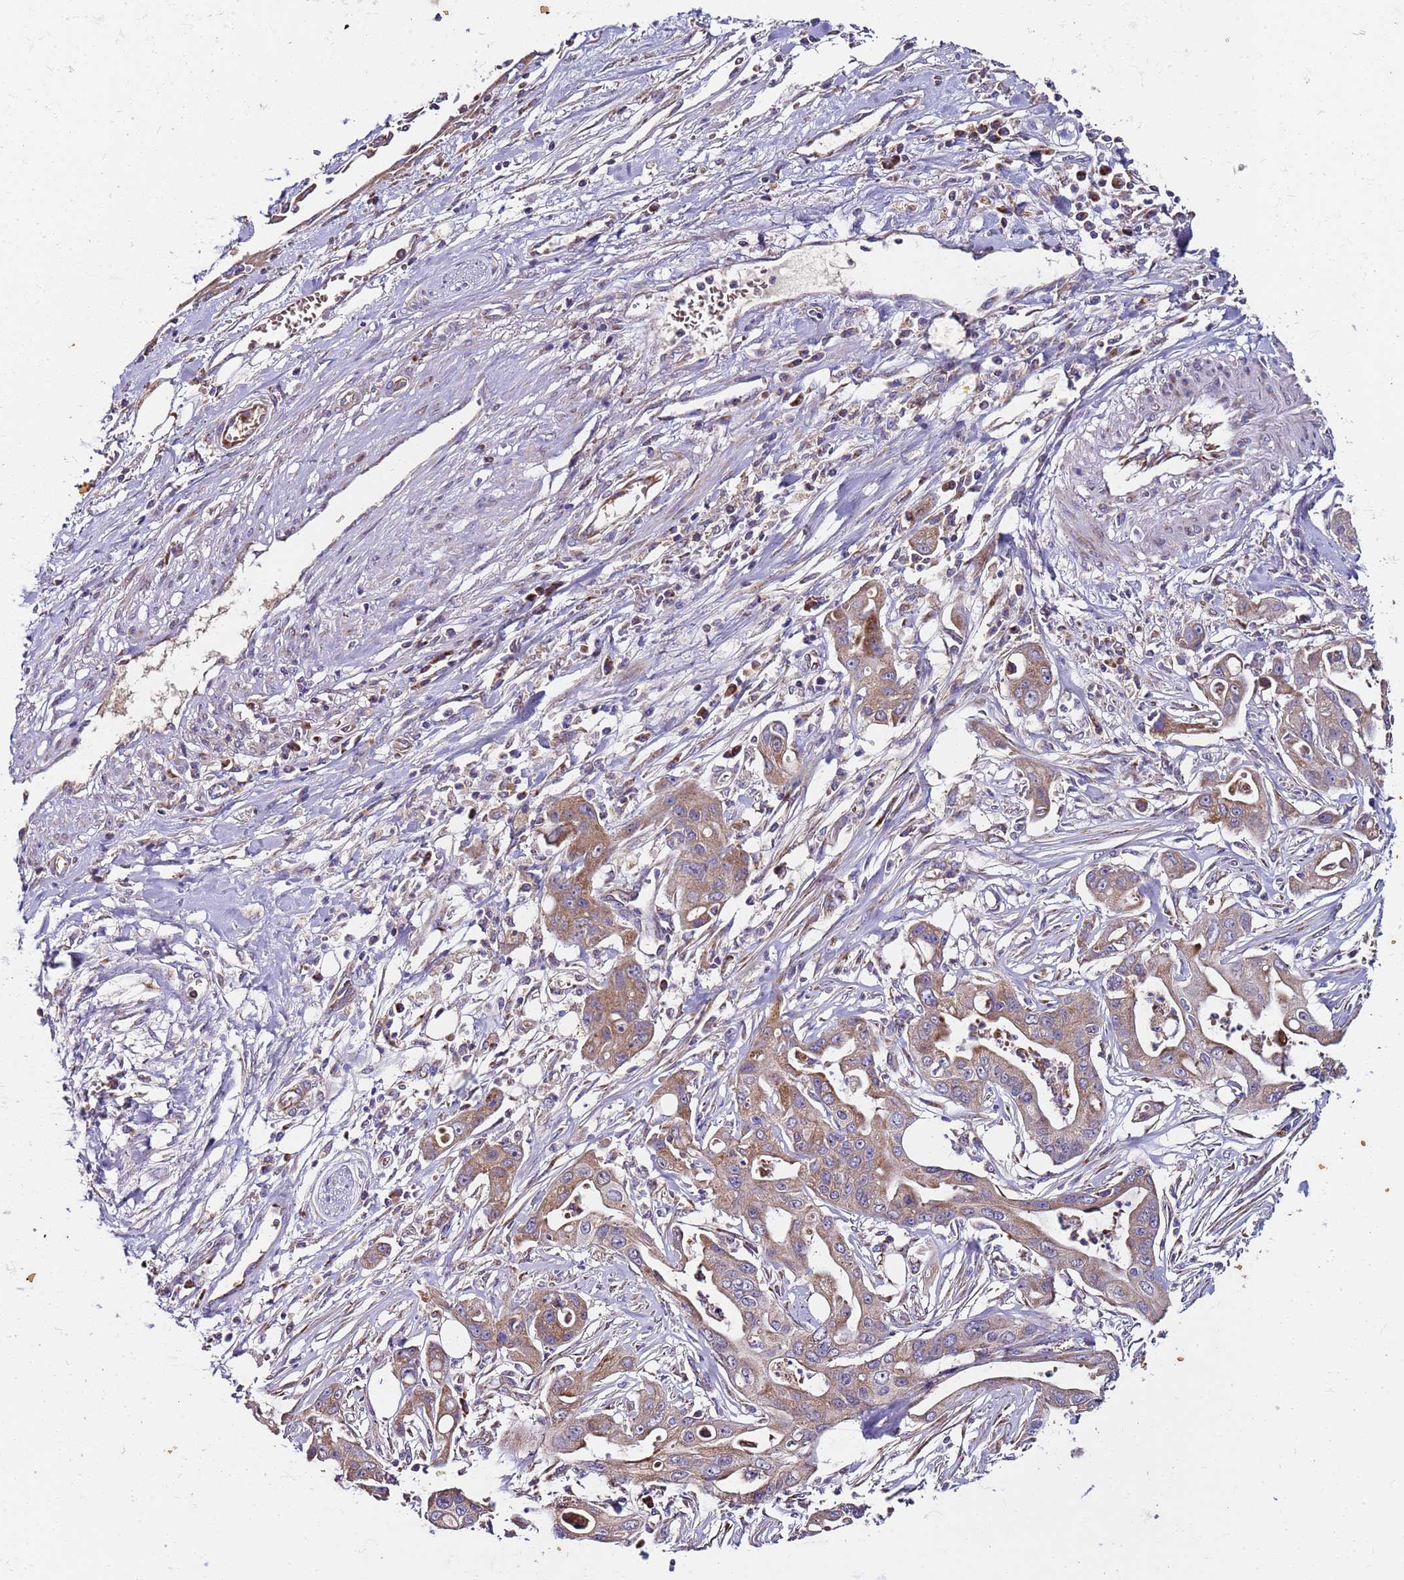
{"staining": {"intensity": "moderate", "quantity": ">75%", "location": "cytoplasmic/membranous"}, "tissue": "ovarian cancer", "cell_type": "Tumor cells", "image_type": "cancer", "snomed": [{"axis": "morphology", "description": "Cystadenocarcinoma, mucinous, NOS"}, {"axis": "topography", "description": "Ovary"}], "caption": "Immunohistochemistry histopathology image of neoplastic tissue: ovarian mucinous cystadenocarcinoma stained using immunohistochemistry demonstrates medium levels of moderate protein expression localized specifically in the cytoplasmic/membranous of tumor cells, appearing as a cytoplasmic/membranous brown color.", "gene": "TMEM126A", "patient": {"sex": "female", "age": 70}}